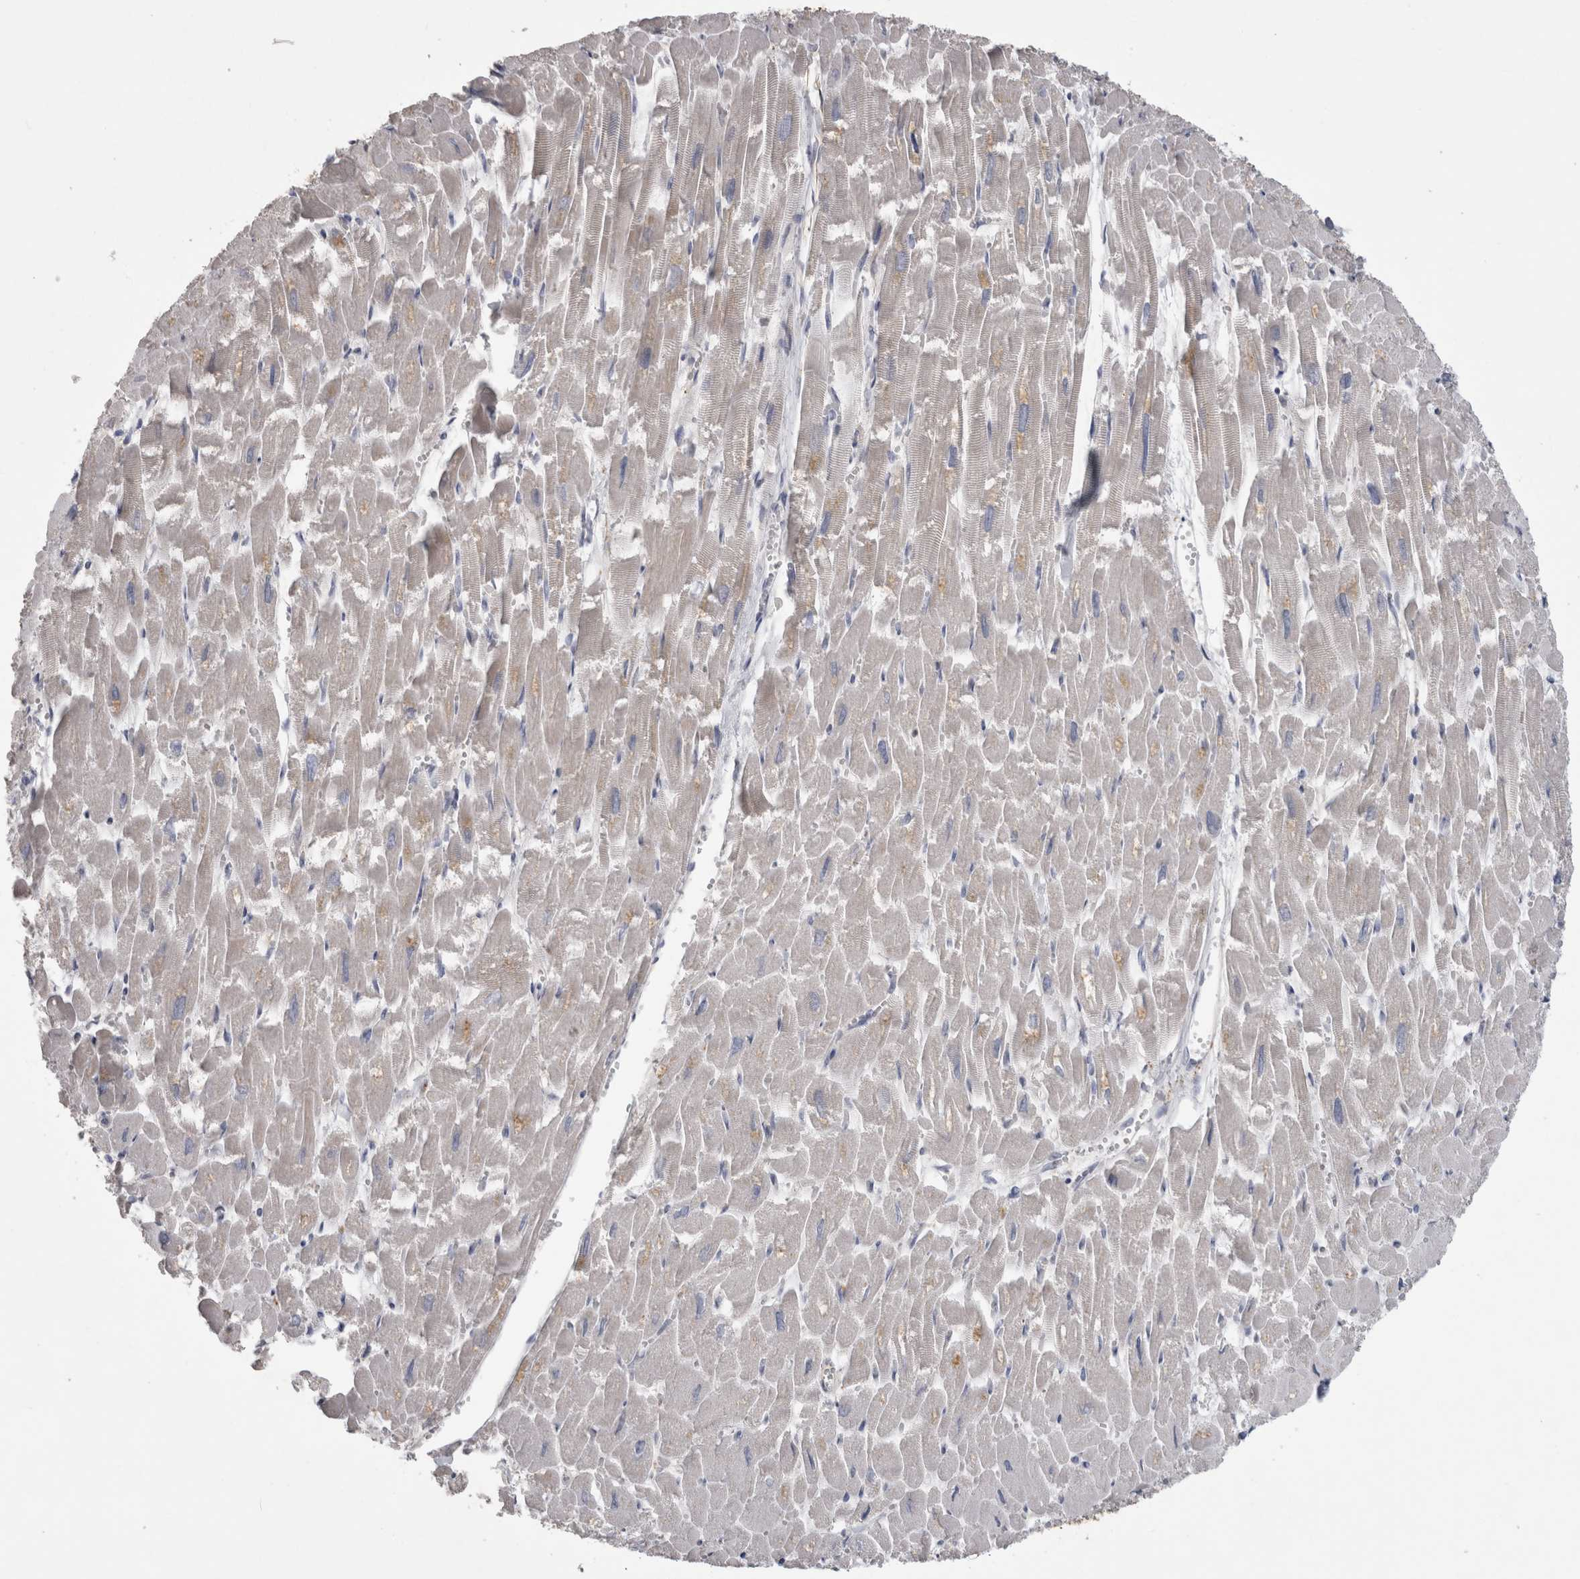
{"staining": {"intensity": "weak", "quantity": "25%-75%", "location": "cytoplasmic/membranous"}, "tissue": "heart muscle", "cell_type": "Cardiomyocytes", "image_type": "normal", "snomed": [{"axis": "morphology", "description": "Normal tissue, NOS"}, {"axis": "topography", "description": "Heart"}], "caption": "About 25%-75% of cardiomyocytes in normal human heart muscle reveal weak cytoplasmic/membranous protein expression as visualized by brown immunohistochemical staining.", "gene": "ACOT7", "patient": {"sex": "male", "age": 54}}